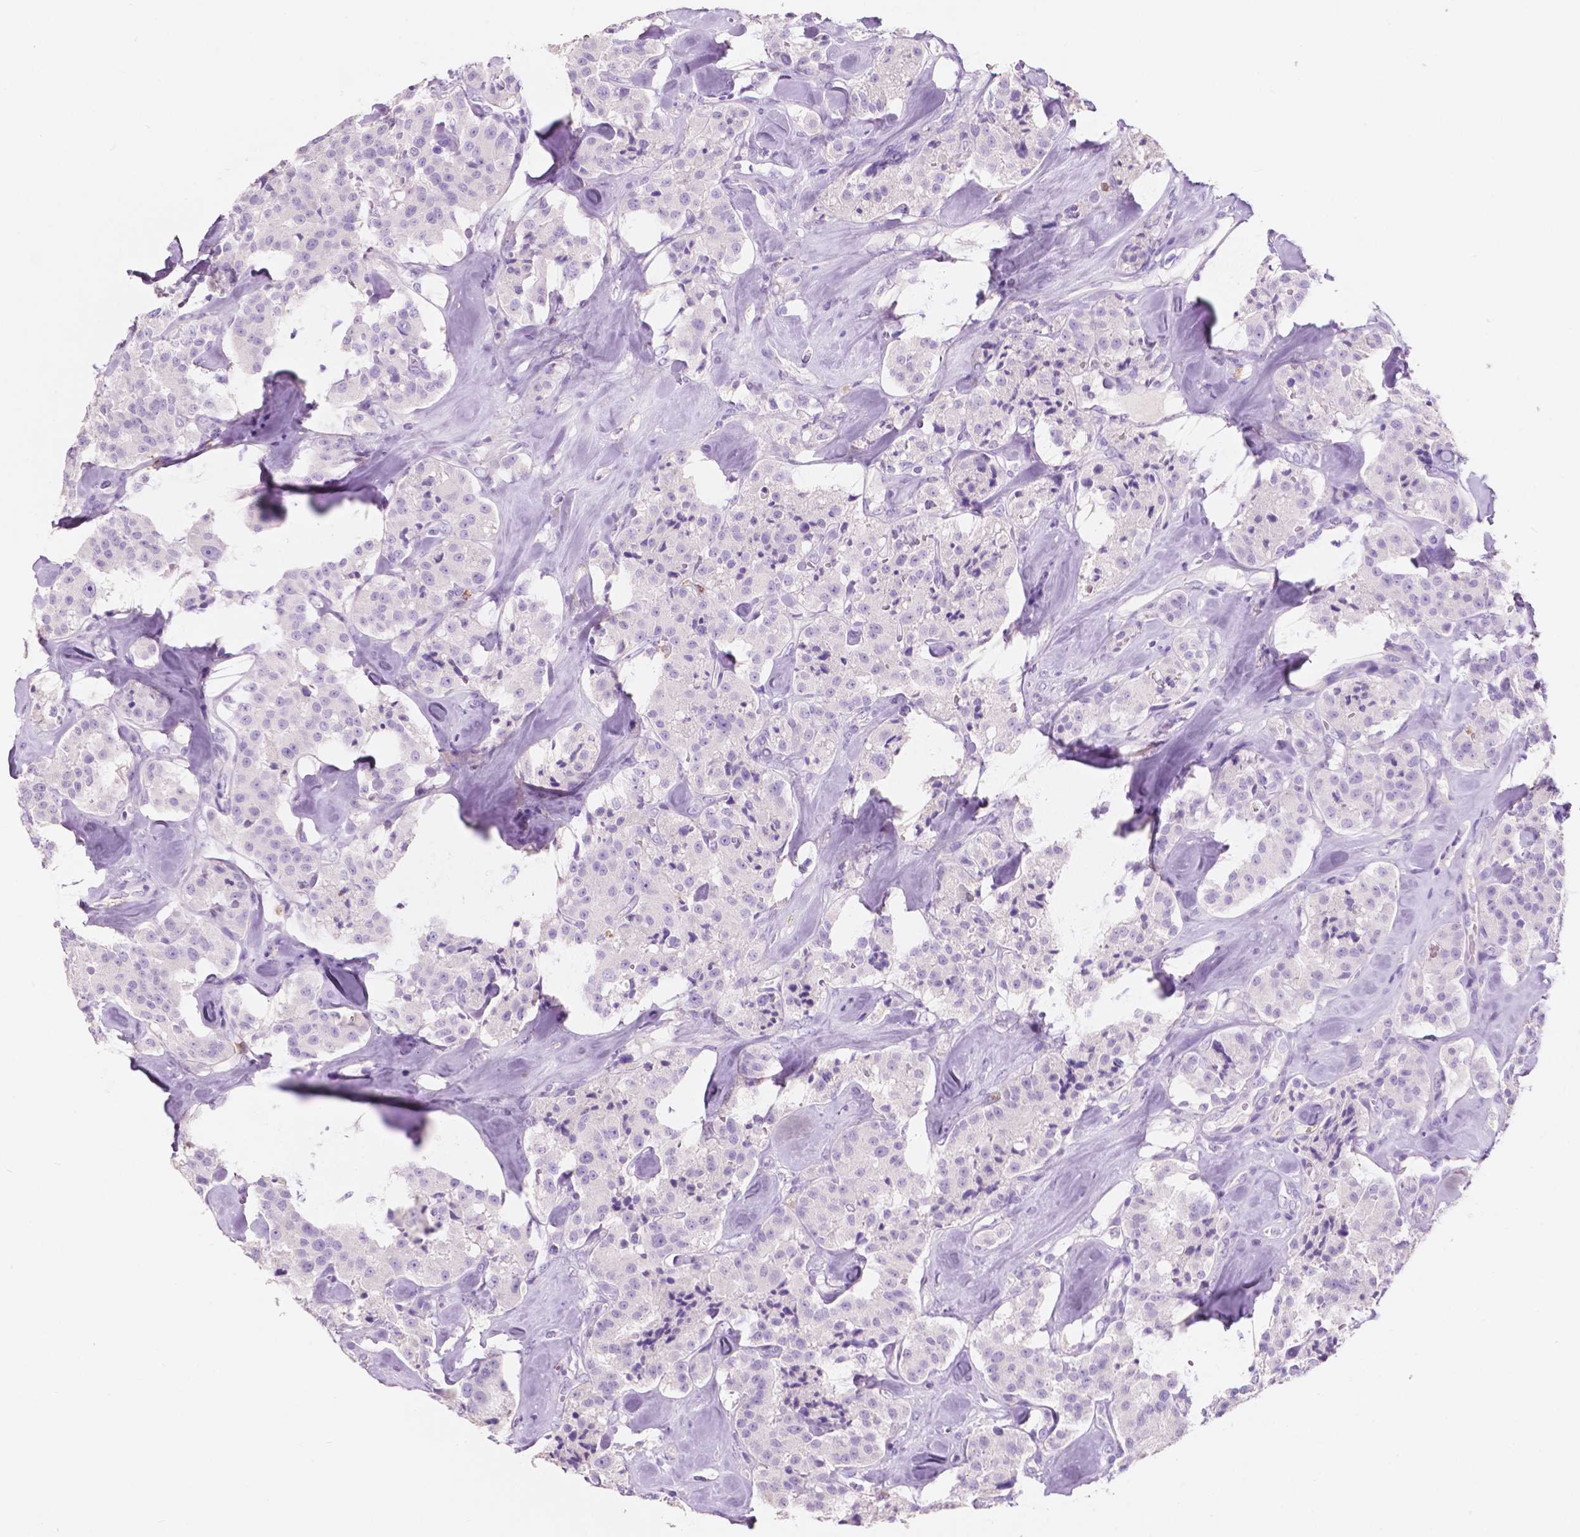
{"staining": {"intensity": "negative", "quantity": "none", "location": "none"}, "tissue": "carcinoid", "cell_type": "Tumor cells", "image_type": "cancer", "snomed": [{"axis": "morphology", "description": "Carcinoid, malignant, NOS"}, {"axis": "topography", "description": "Pancreas"}], "caption": "This is an IHC photomicrograph of malignant carcinoid. There is no staining in tumor cells.", "gene": "CUZD1", "patient": {"sex": "male", "age": 41}}